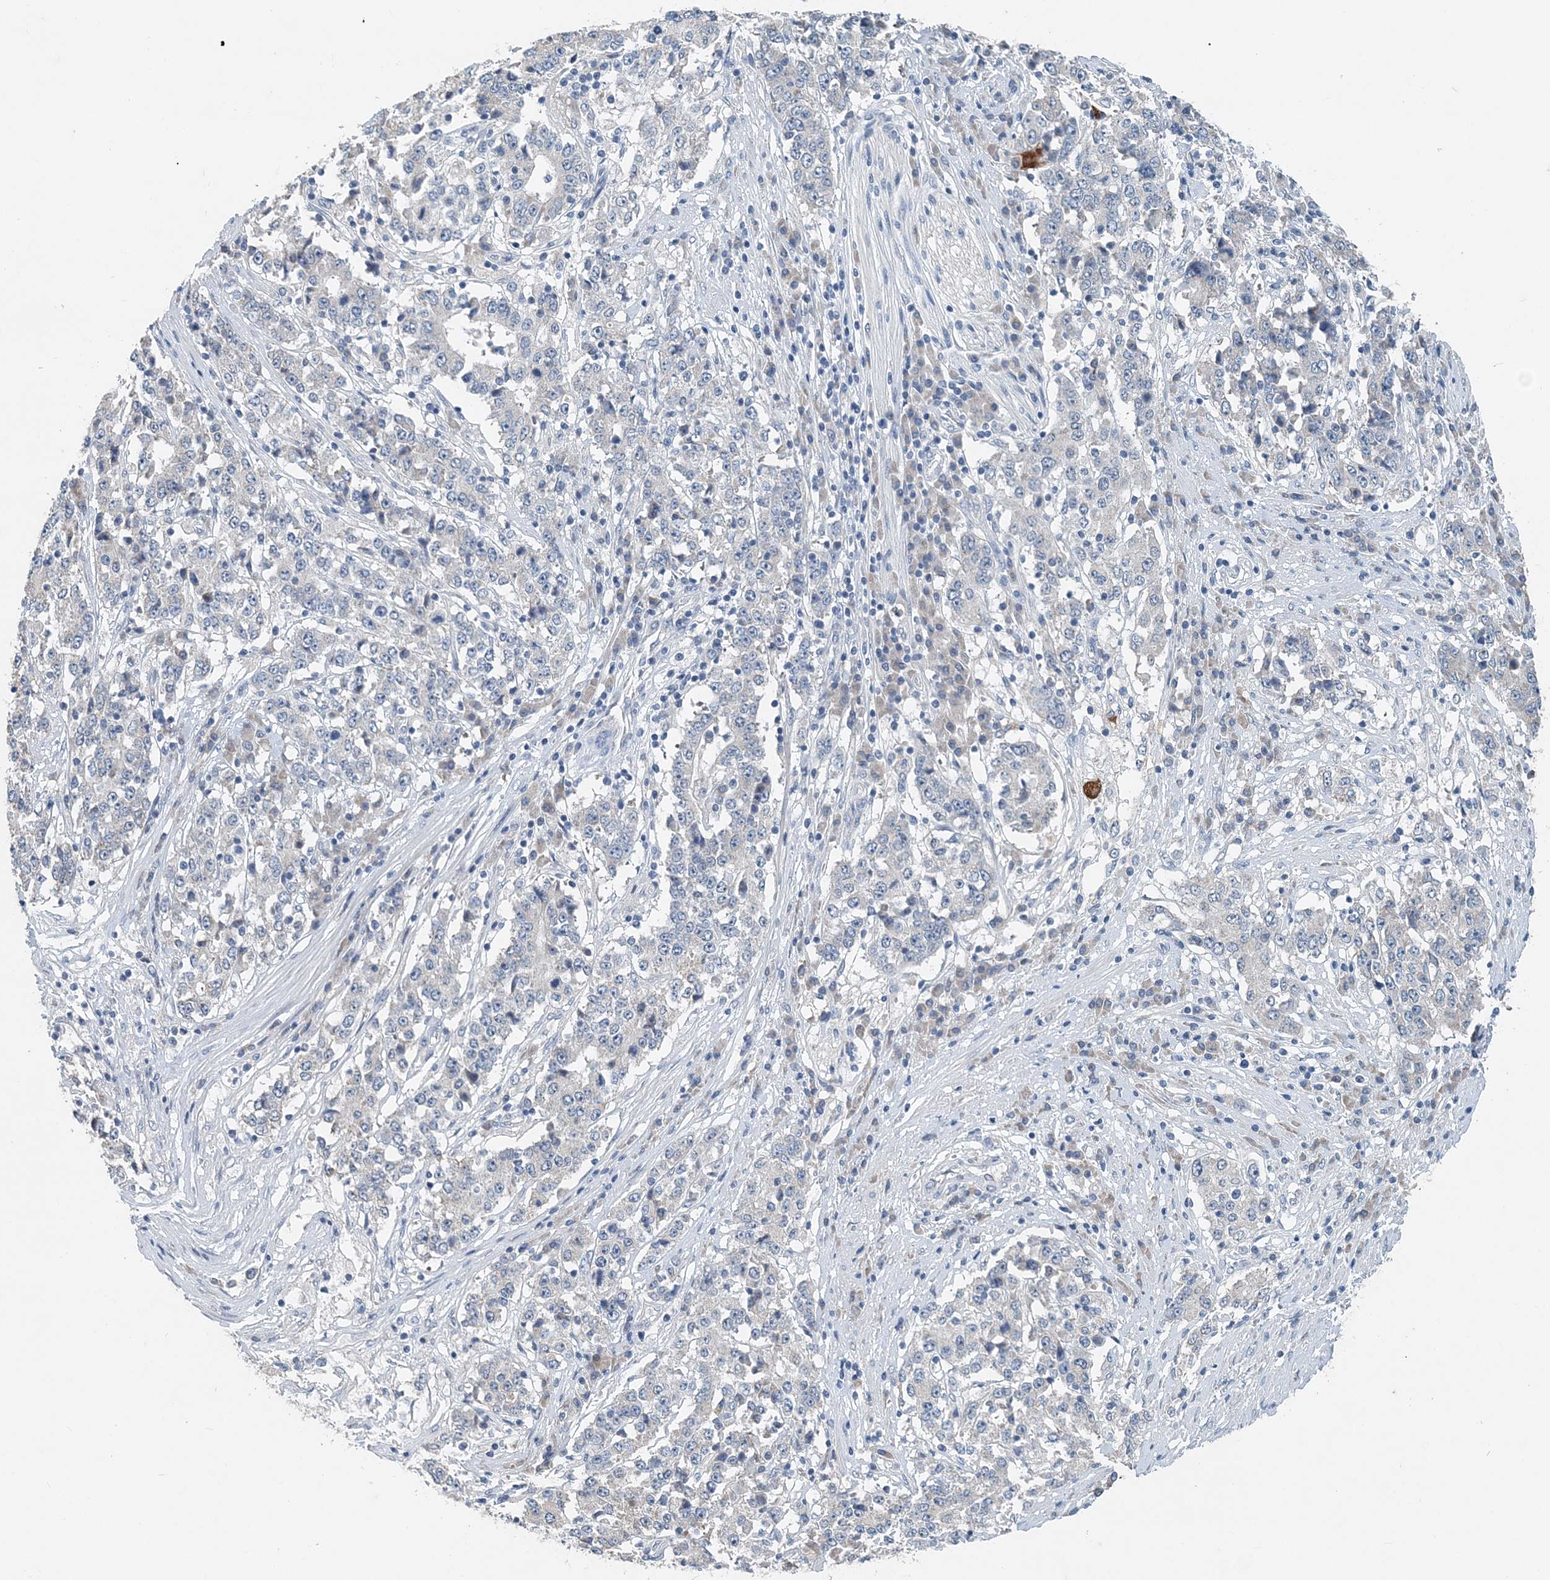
{"staining": {"intensity": "negative", "quantity": "none", "location": "none"}, "tissue": "stomach cancer", "cell_type": "Tumor cells", "image_type": "cancer", "snomed": [{"axis": "morphology", "description": "Adenocarcinoma, NOS"}, {"axis": "topography", "description": "Stomach"}], "caption": "An image of human stomach cancer is negative for staining in tumor cells. (Immunohistochemistry, brightfield microscopy, high magnification).", "gene": "EEF1A2", "patient": {"sex": "male", "age": 59}}